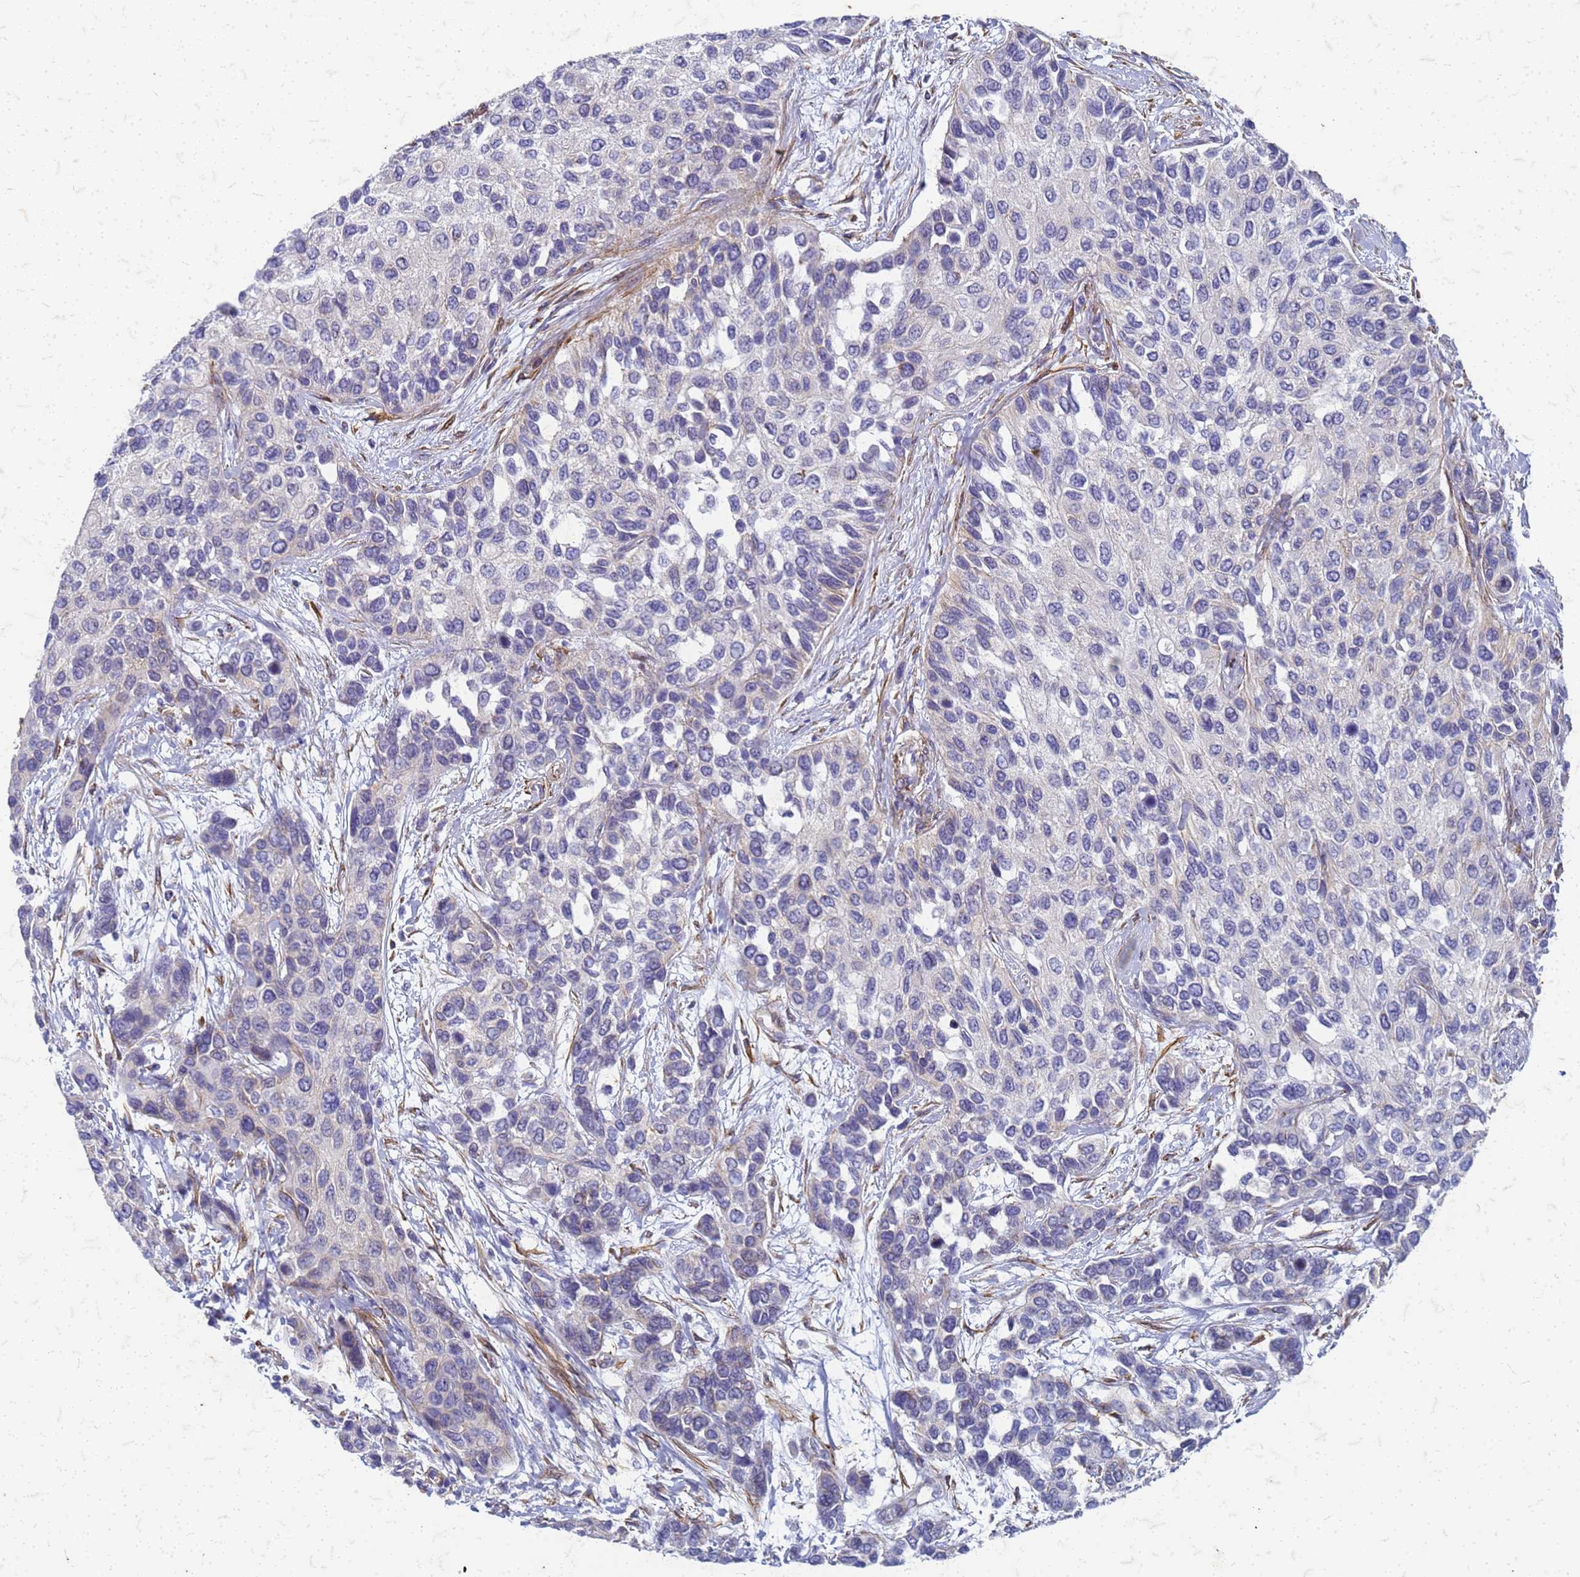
{"staining": {"intensity": "negative", "quantity": "none", "location": "none"}, "tissue": "urothelial cancer", "cell_type": "Tumor cells", "image_type": "cancer", "snomed": [{"axis": "morphology", "description": "Normal tissue, NOS"}, {"axis": "morphology", "description": "Urothelial carcinoma, High grade"}, {"axis": "topography", "description": "Vascular tissue"}, {"axis": "topography", "description": "Urinary bladder"}], "caption": "Urothelial carcinoma (high-grade) was stained to show a protein in brown. There is no significant staining in tumor cells.", "gene": "TRIM64B", "patient": {"sex": "female", "age": 56}}